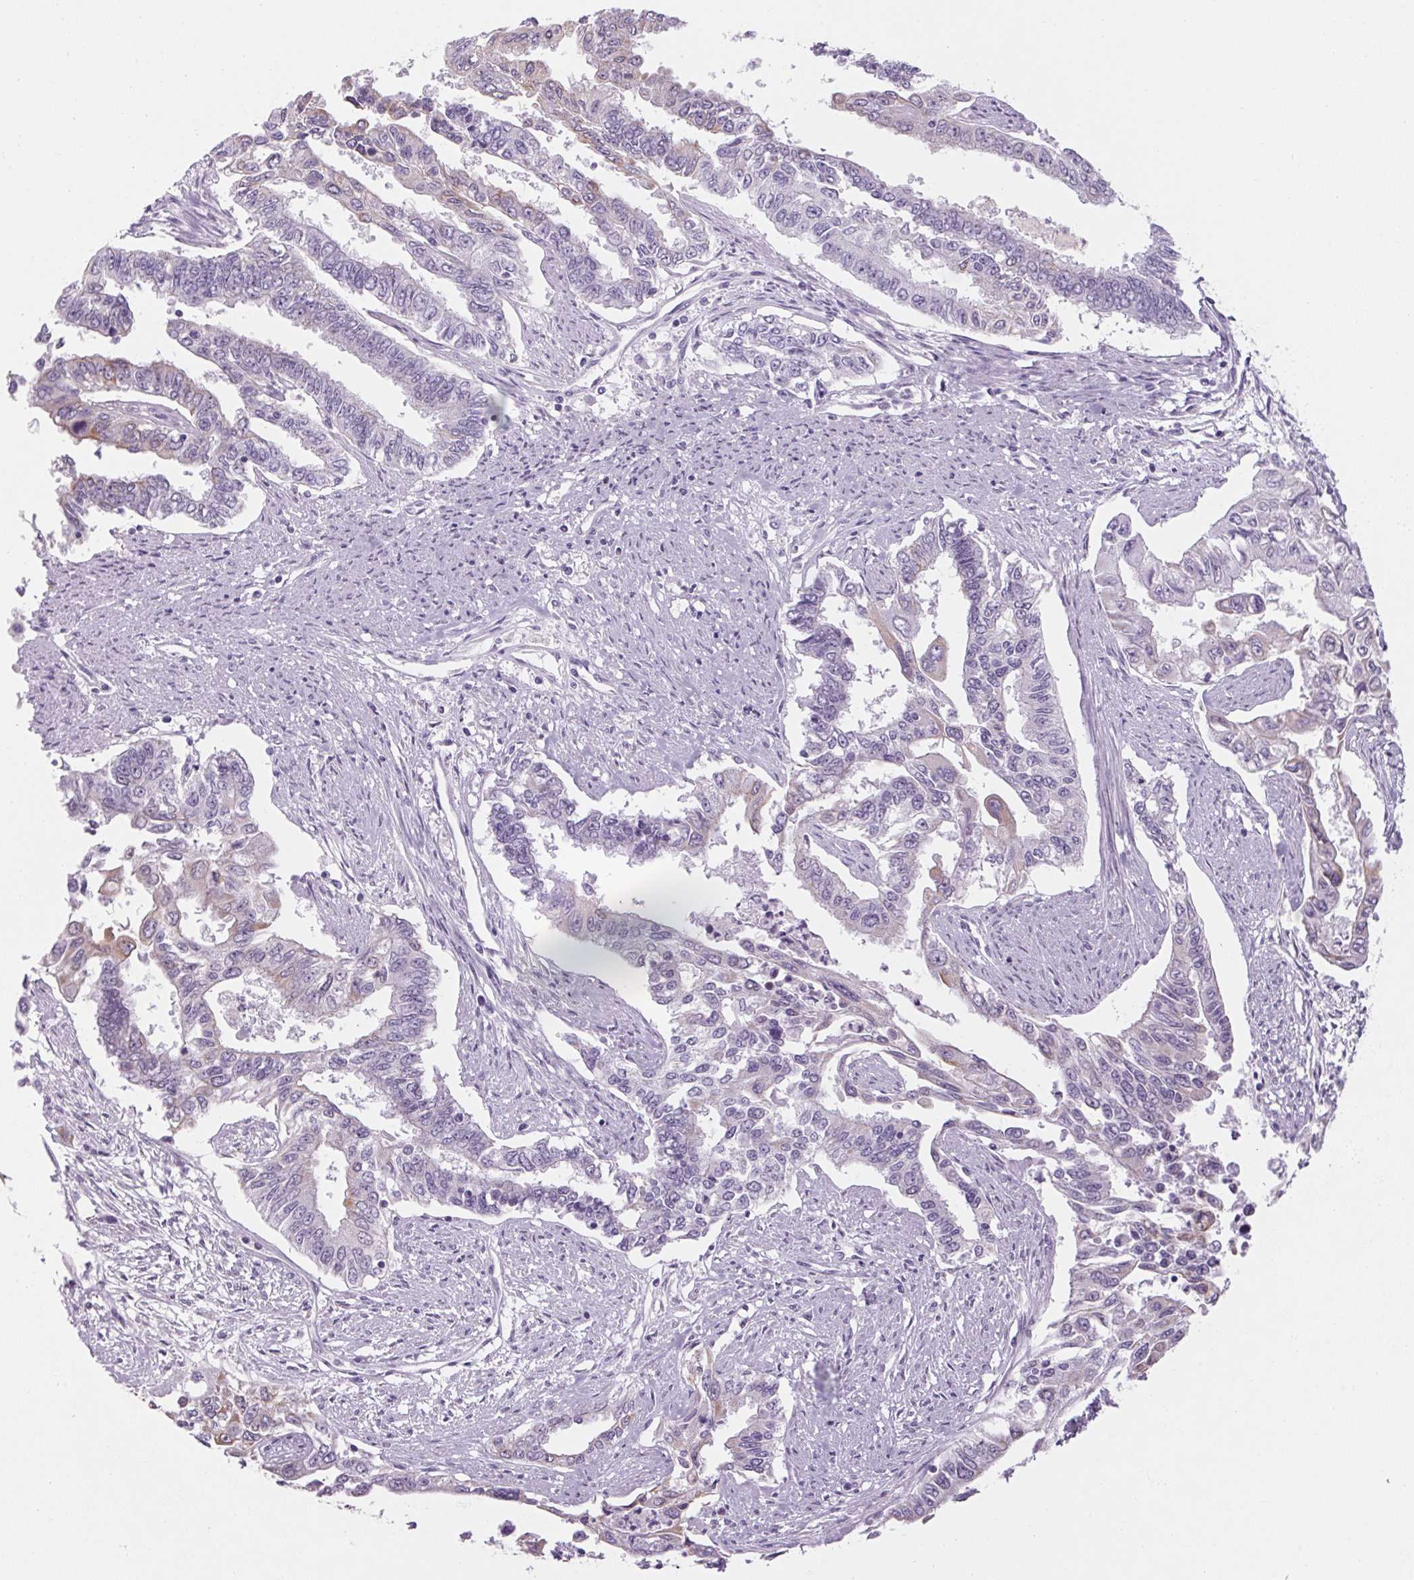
{"staining": {"intensity": "weak", "quantity": "<25%", "location": "cytoplasmic/membranous"}, "tissue": "endometrial cancer", "cell_type": "Tumor cells", "image_type": "cancer", "snomed": [{"axis": "morphology", "description": "Adenocarcinoma, NOS"}, {"axis": "topography", "description": "Uterus"}], "caption": "There is no significant positivity in tumor cells of endometrial cancer.", "gene": "RPTN", "patient": {"sex": "female", "age": 59}}